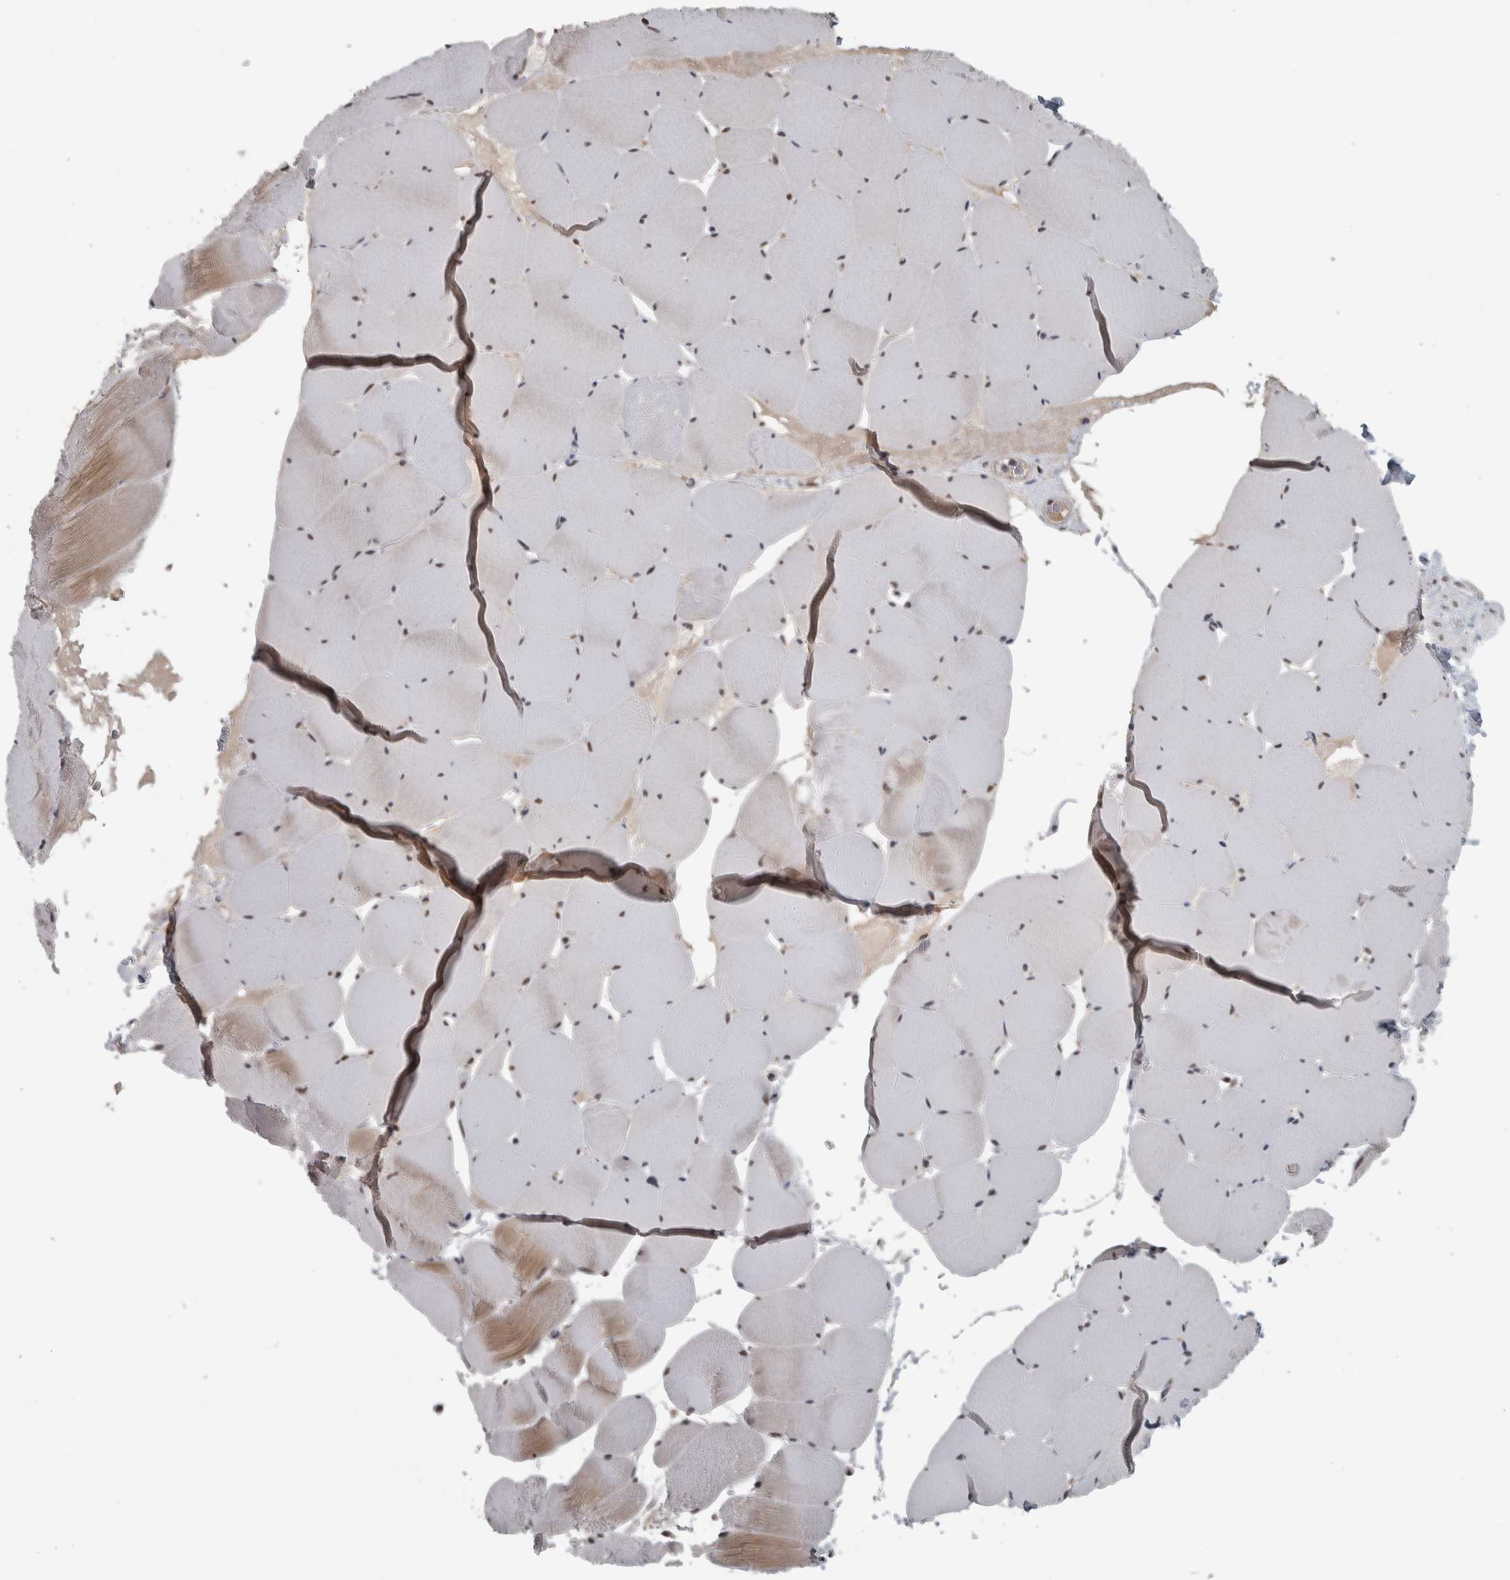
{"staining": {"intensity": "moderate", "quantity": ">75%", "location": "cytoplasmic/membranous,nuclear"}, "tissue": "skeletal muscle", "cell_type": "Myocytes", "image_type": "normal", "snomed": [{"axis": "morphology", "description": "Normal tissue, NOS"}, {"axis": "topography", "description": "Skeletal muscle"}], "caption": "Protein analysis of normal skeletal muscle exhibits moderate cytoplasmic/membranous,nuclear positivity in about >75% of myocytes.", "gene": "DDX42", "patient": {"sex": "male", "age": 62}}